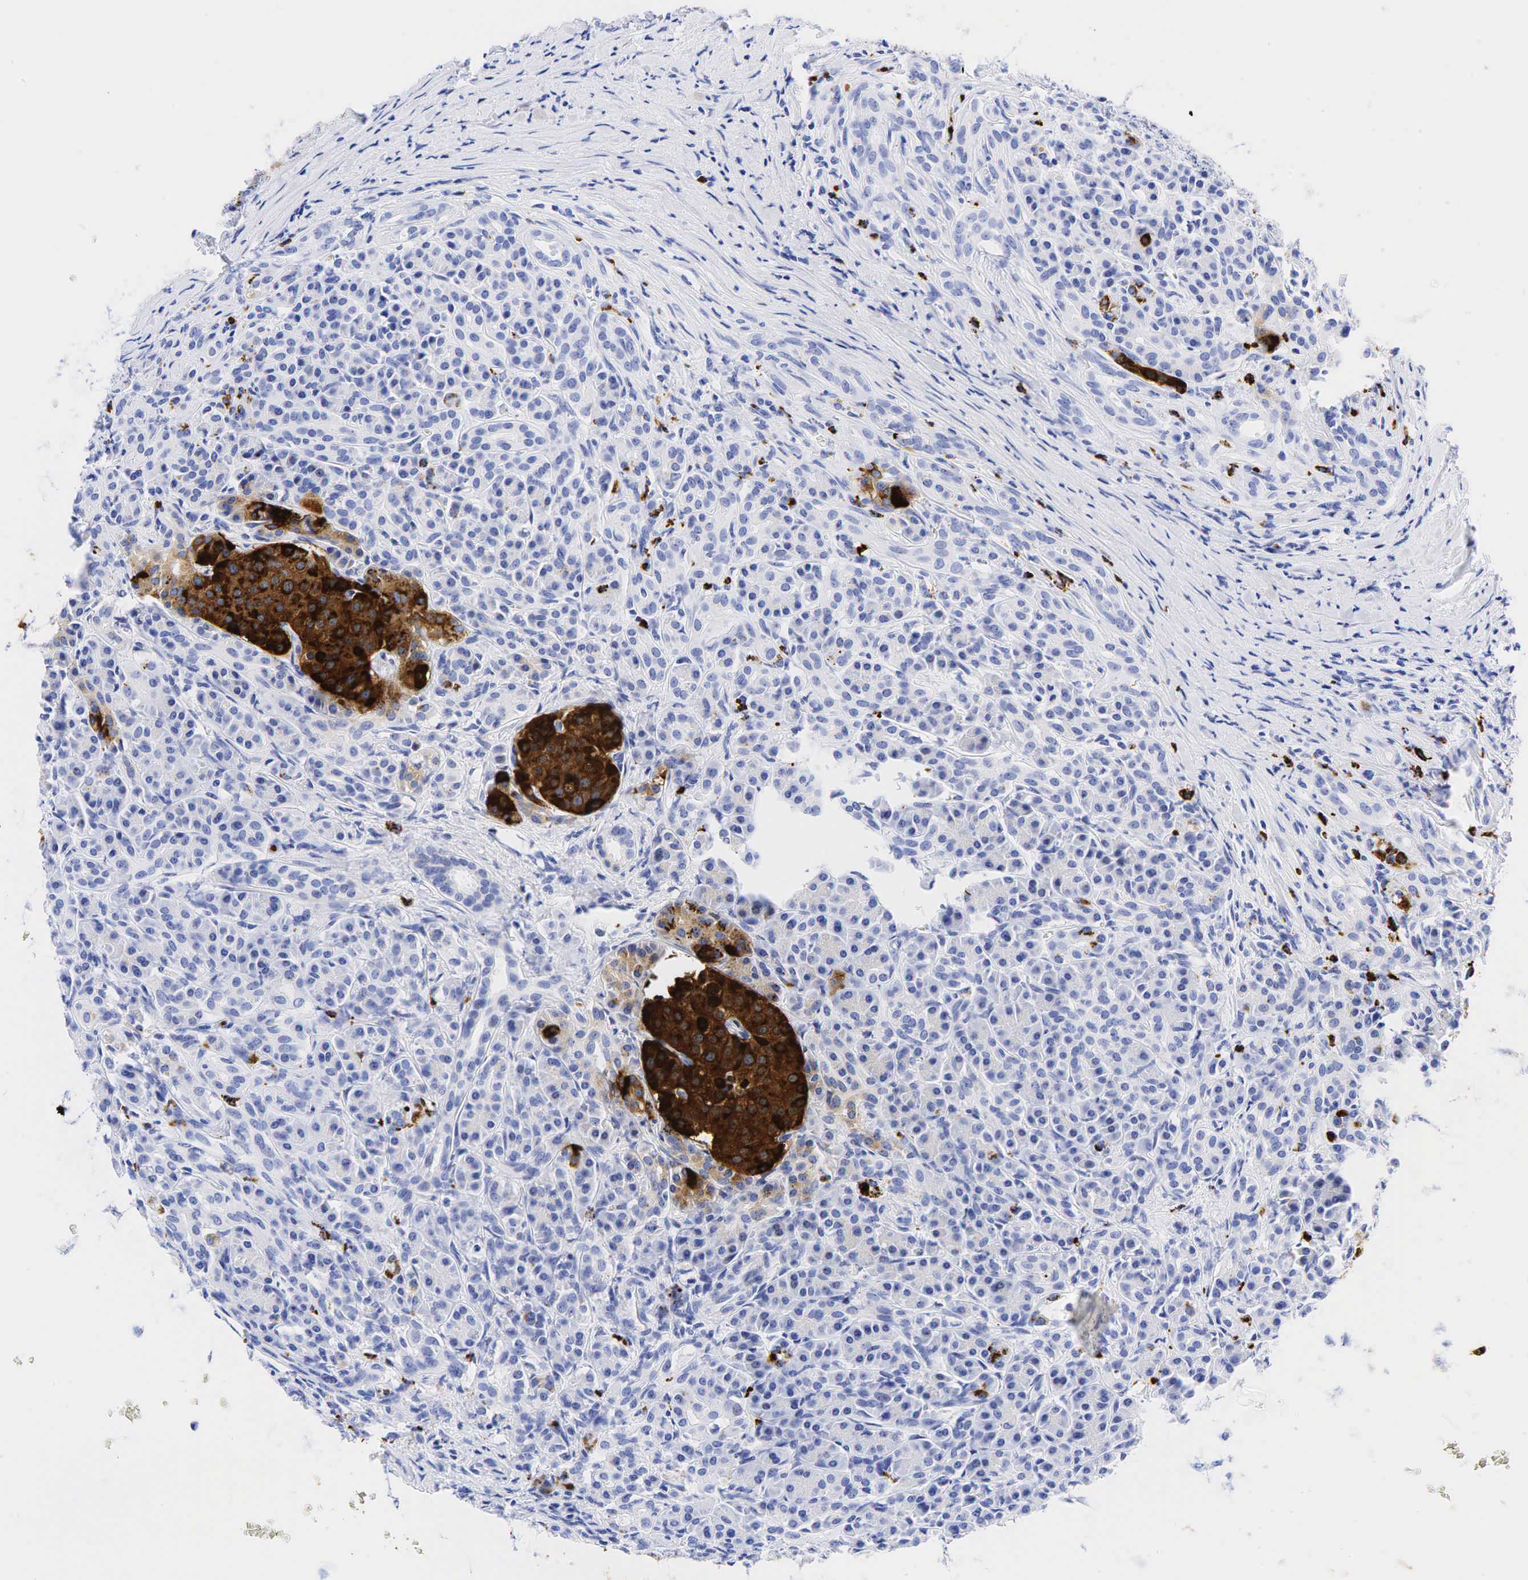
{"staining": {"intensity": "negative", "quantity": "none", "location": "none"}, "tissue": "pancreas", "cell_type": "Exocrine glandular cells", "image_type": "normal", "snomed": [{"axis": "morphology", "description": "Normal tissue, NOS"}, {"axis": "topography", "description": "Lymph node"}, {"axis": "topography", "description": "Pancreas"}], "caption": "High magnification brightfield microscopy of normal pancreas stained with DAB (brown) and counterstained with hematoxylin (blue): exocrine glandular cells show no significant expression.", "gene": "CHGA", "patient": {"sex": "male", "age": 59}}